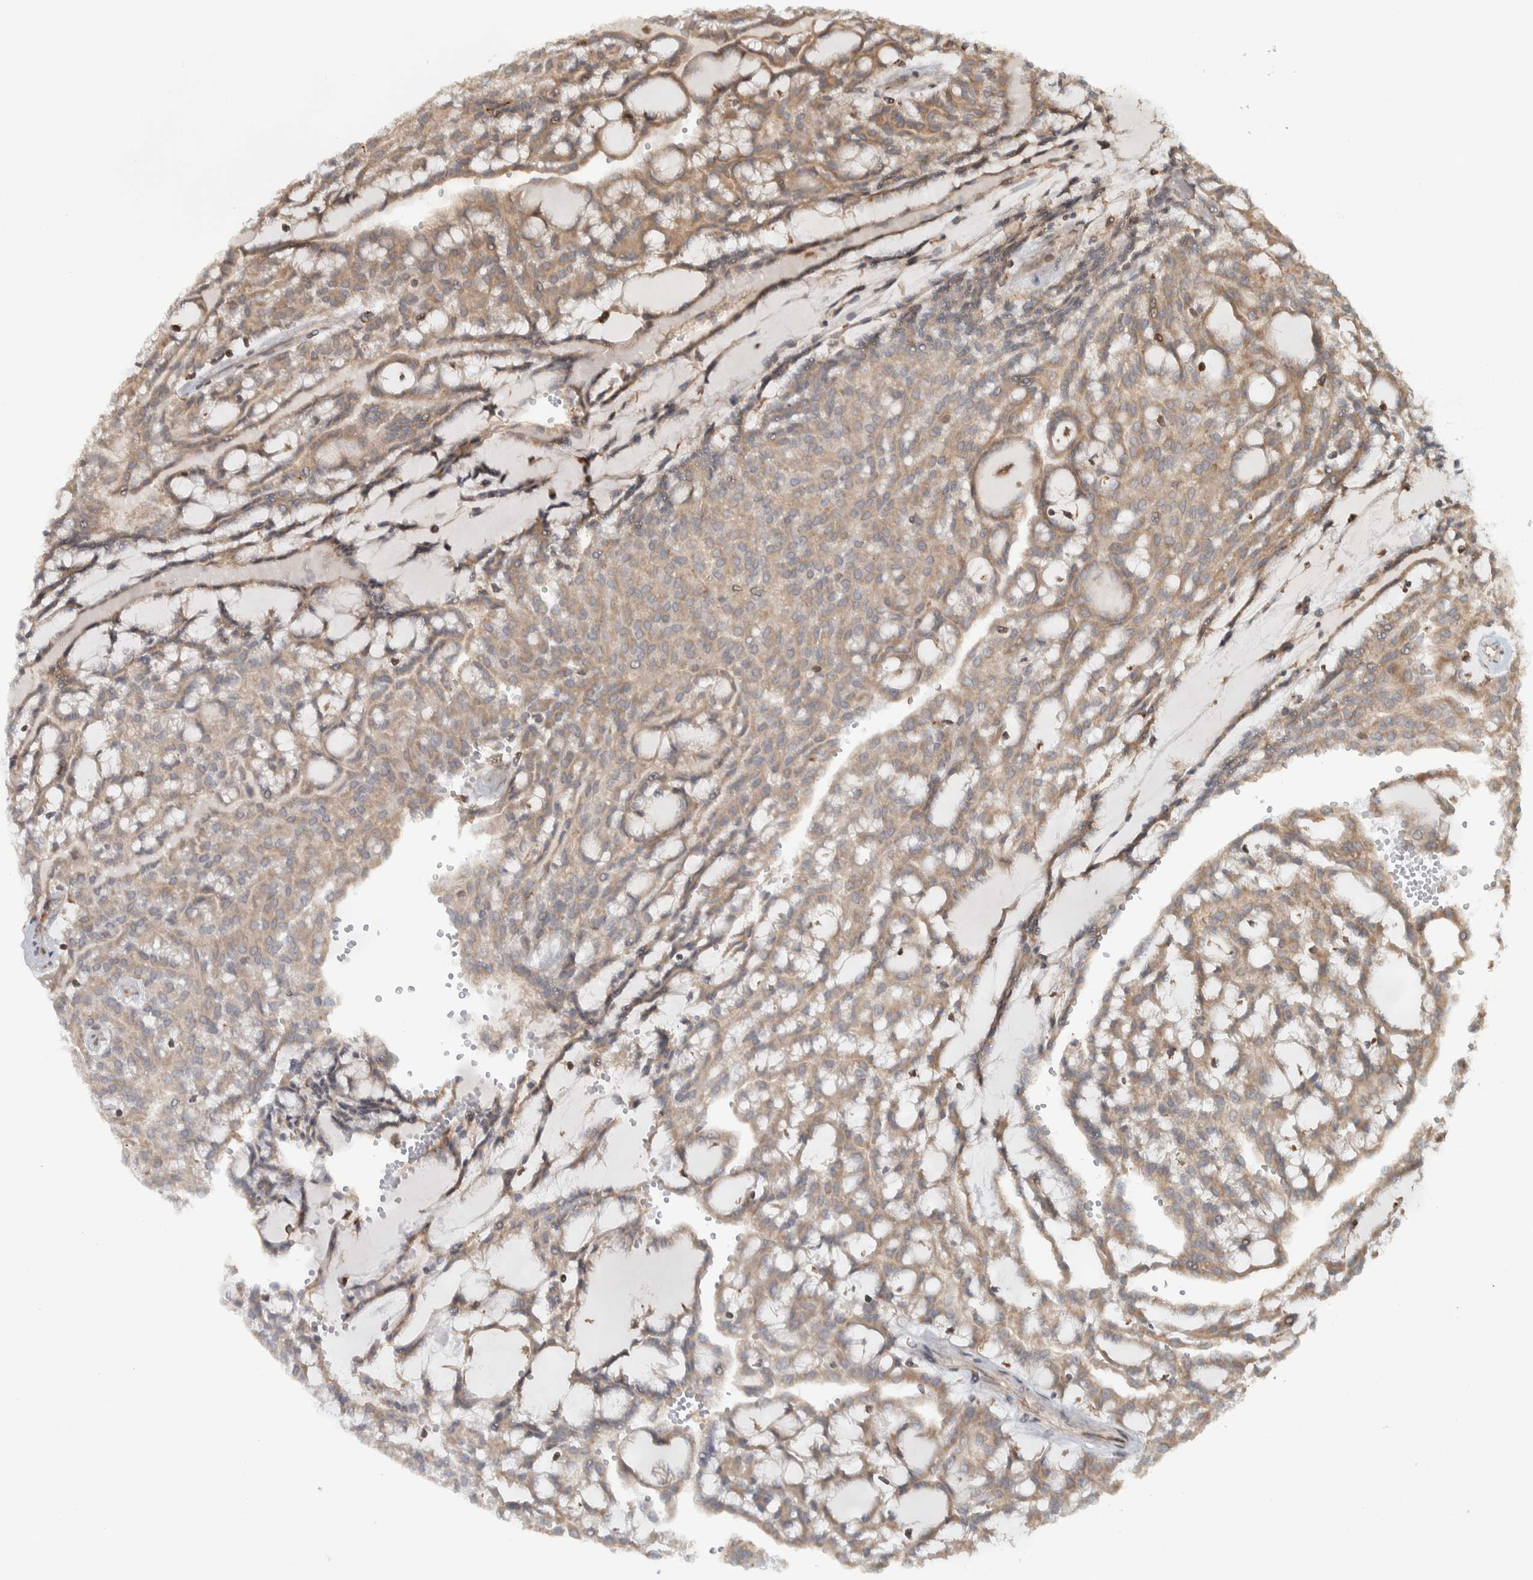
{"staining": {"intensity": "weak", "quantity": ">75%", "location": "cytoplasmic/membranous"}, "tissue": "renal cancer", "cell_type": "Tumor cells", "image_type": "cancer", "snomed": [{"axis": "morphology", "description": "Adenocarcinoma, NOS"}, {"axis": "topography", "description": "Kidney"}], "caption": "Protein expression by IHC exhibits weak cytoplasmic/membranous positivity in about >75% of tumor cells in adenocarcinoma (renal).", "gene": "CNTROB", "patient": {"sex": "male", "age": 63}}